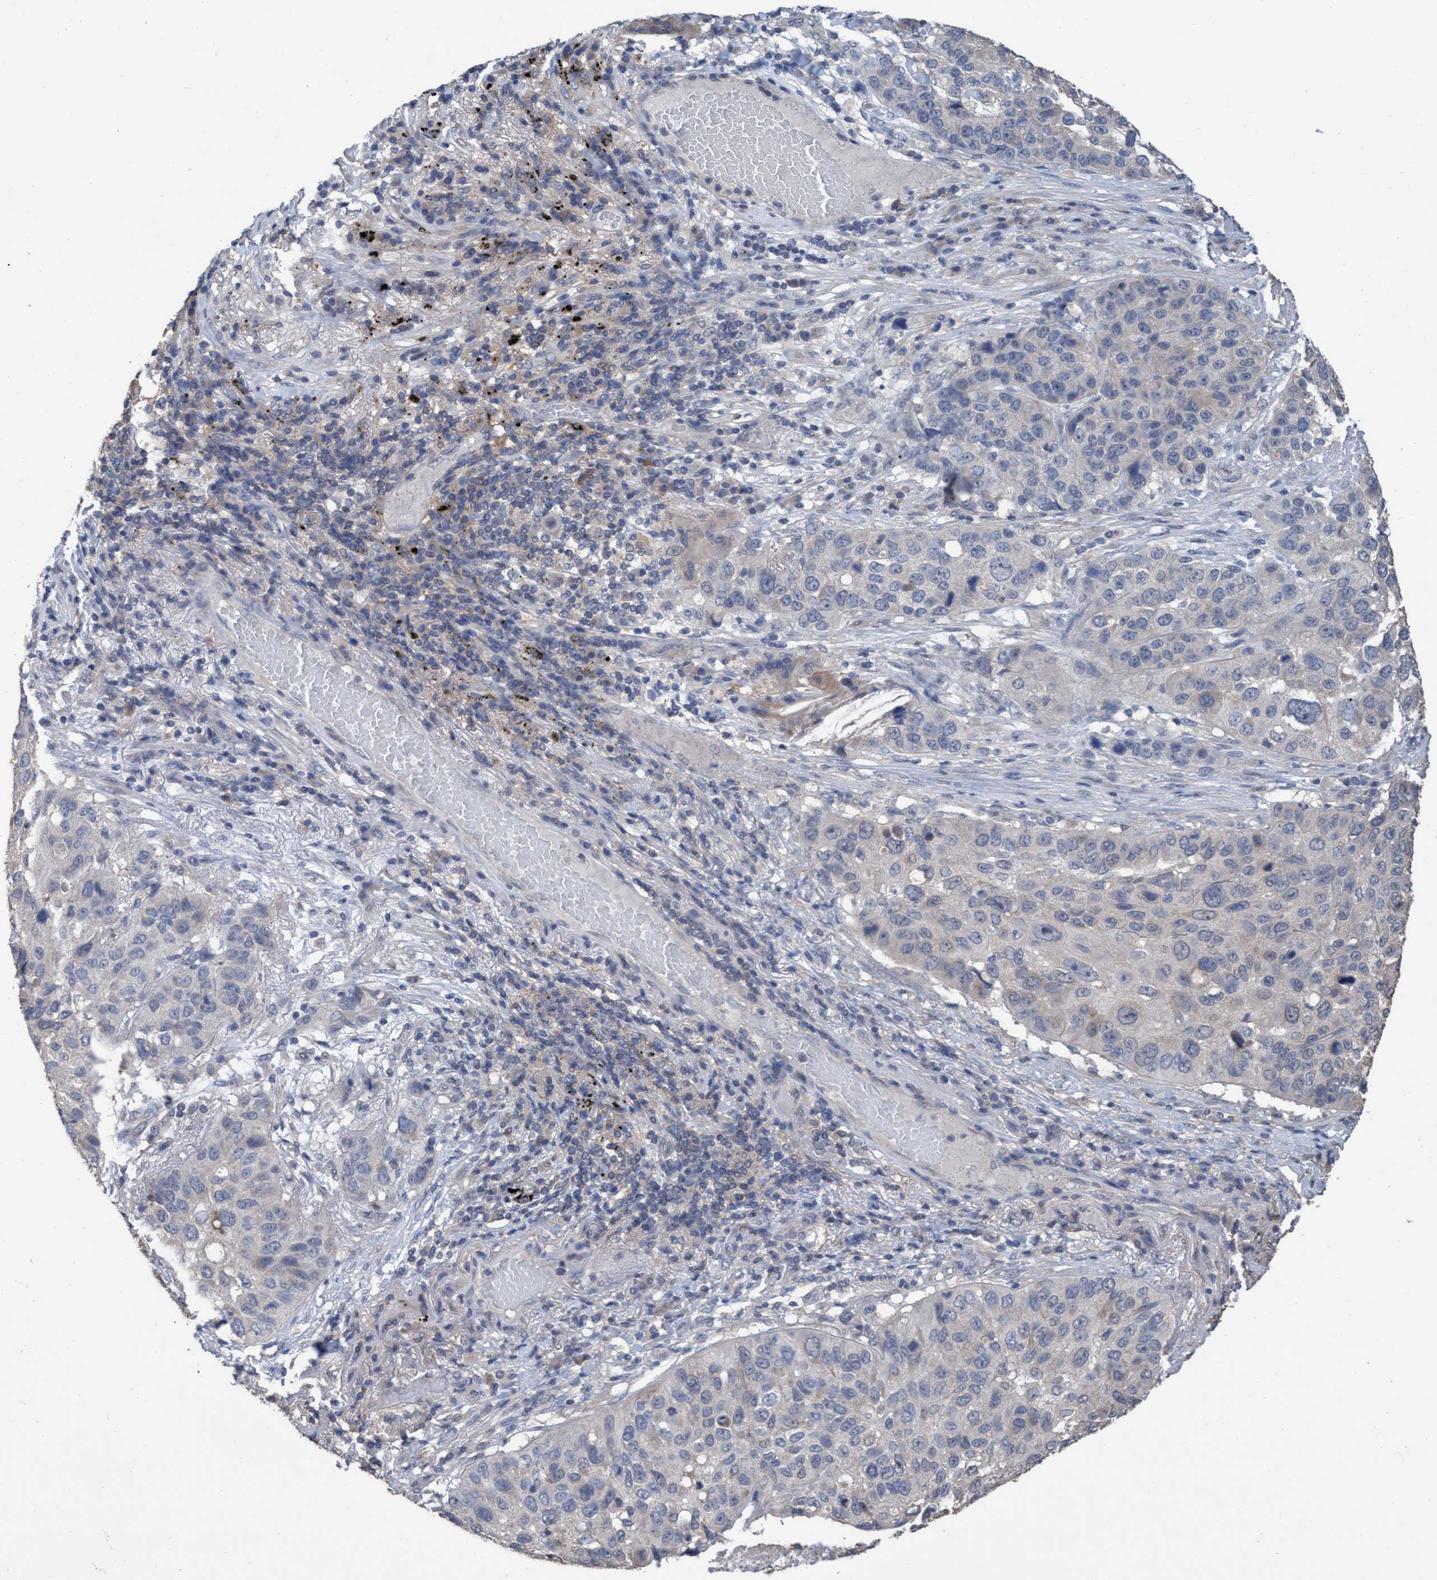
{"staining": {"intensity": "negative", "quantity": "none", "location": "none"}, "tissue": "lung cancer", "cell_type": "Tumor cells", "image_type": "cancer", "snomed": [{"axis": "morphology", "description": "Squamous cell carcinoma, NOS"}, {"axis": "topography", "description": "Lung"}], "caption": "High power microscopy photomicrograph of an immunohistochemistry photomicrograph of lung cancer, revealing no significant expression in tumor cells.", "gene": "GLOD4", "patient": {"sex": "male", "age": 57}}